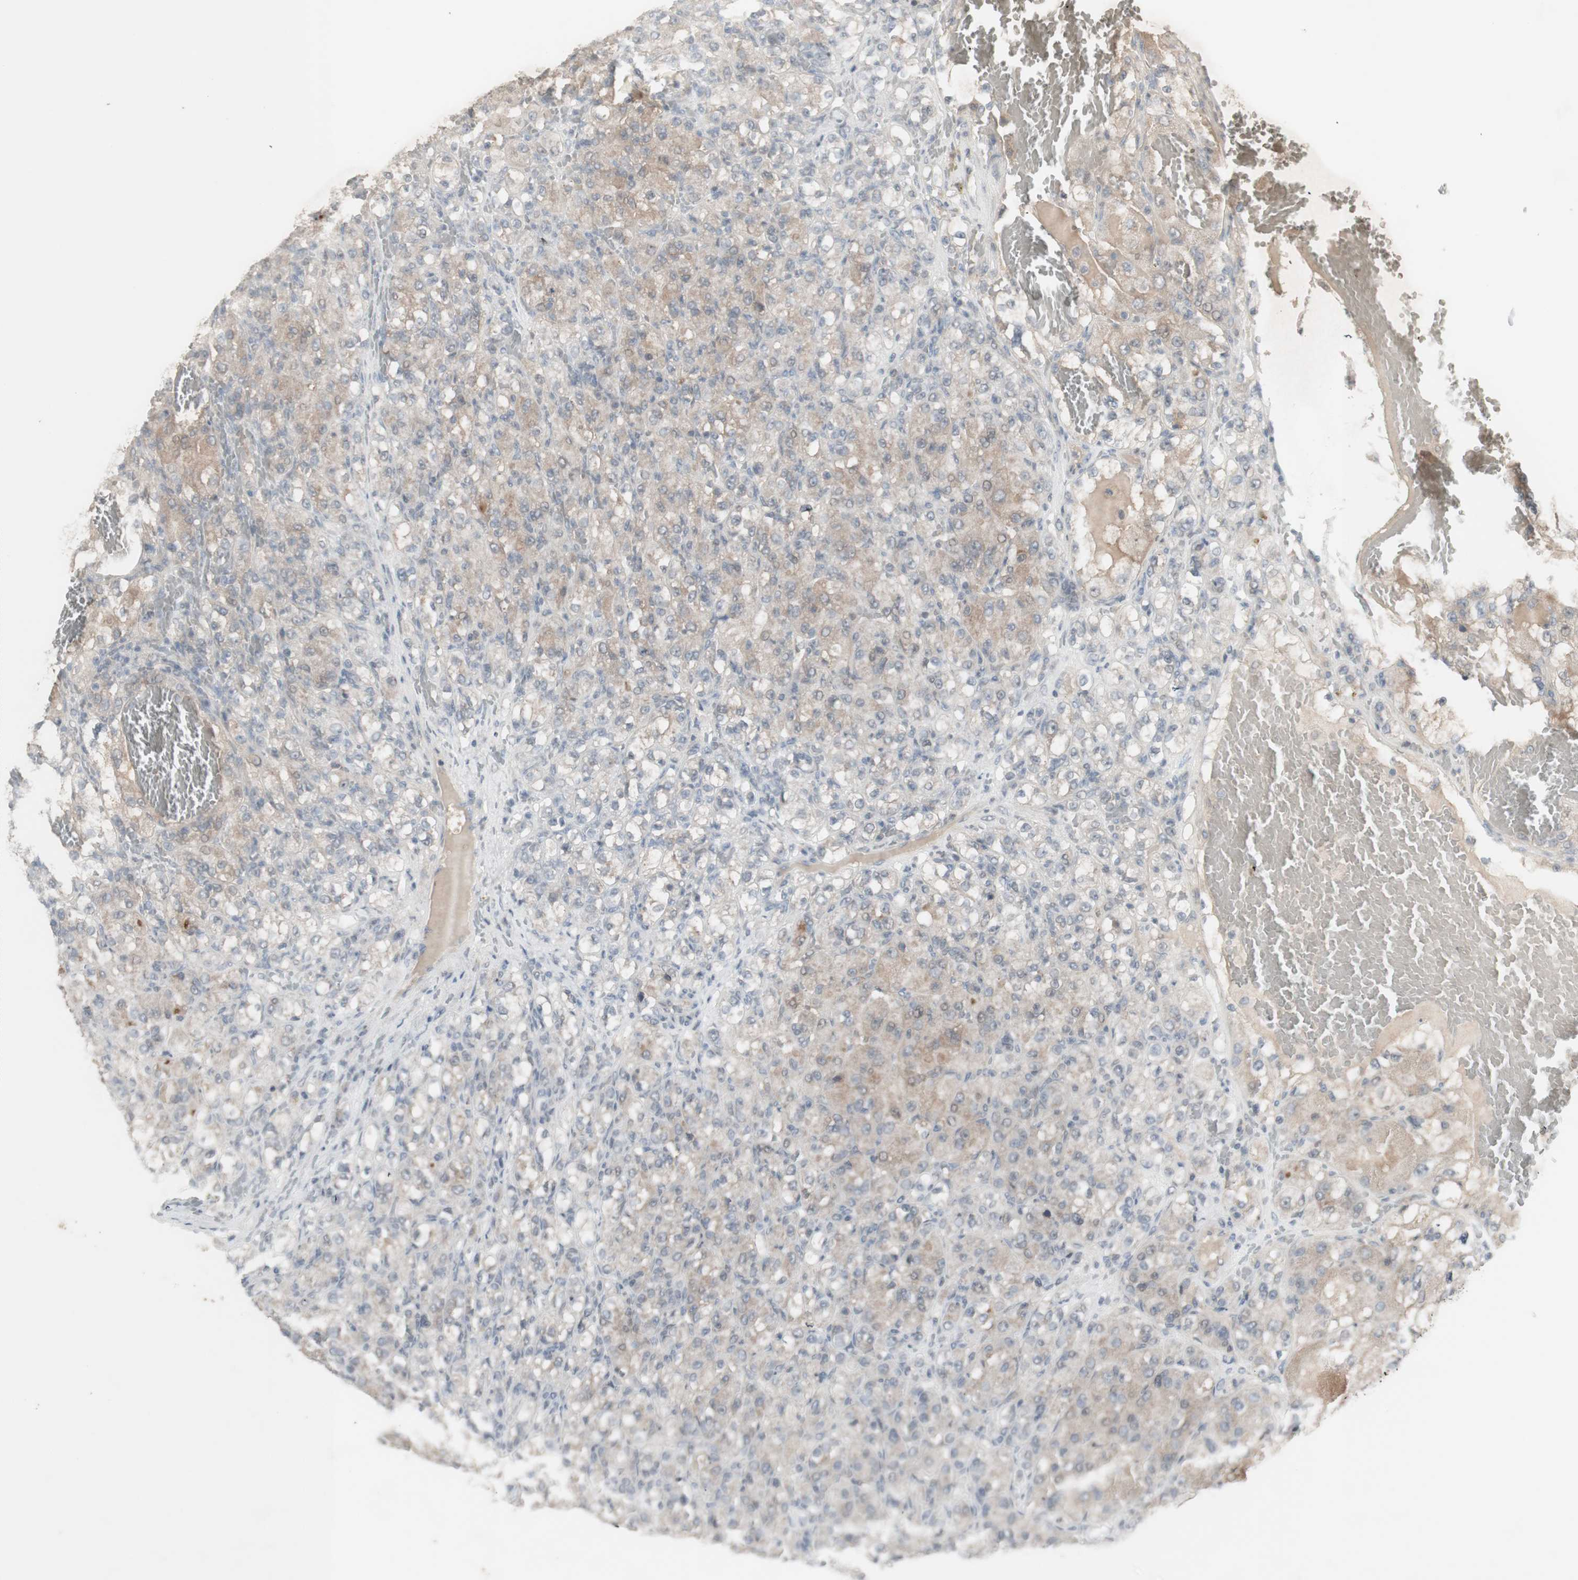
{"staining": {"intensity": "weak", "quantity": ">75%", "location": "cytoplasmic/membranous"}, "tissue": "renal cancer", "cell_type": "Tumor cells", "image_type": "cancer", "snomed": [{"axis": "morphology", "description": "Adenocarcinoma, NOS"}, {"axis": "topography", "description": "Kidney"}], "caption": "Weak cytoplasmic/membranous staining is appreciated in approximately >75% of tumor cells in adenocarcinoma (renal).", "gene": "C1orf116", "patient": {"sex": "male", "age": 61}}